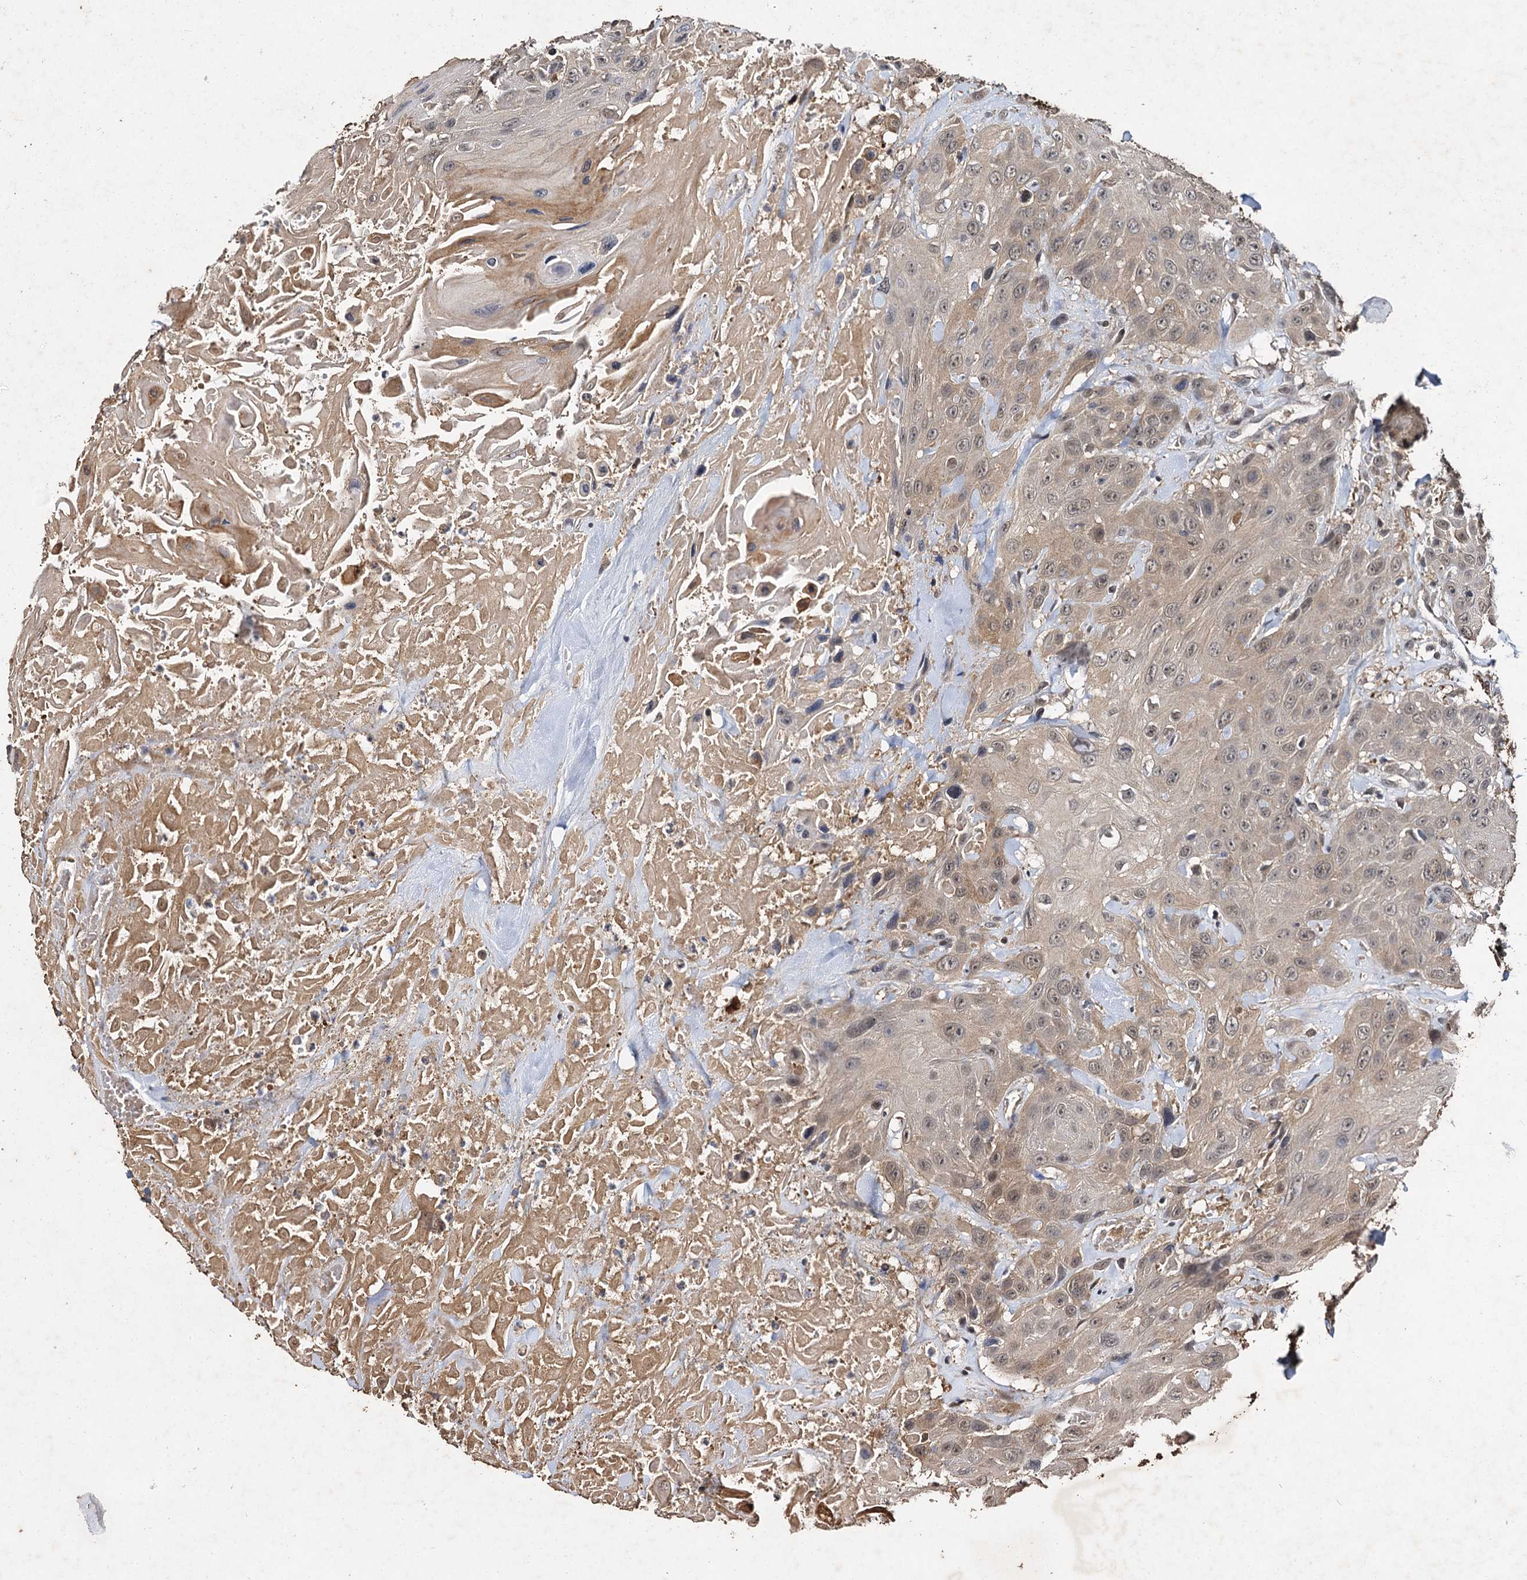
{"staining": {"intensity": "weak", "quantity": "<25%", "location": "nuclear"}, "tissue": "head and neck cancer", "cell_type": "Tumor cells", "image_type": "cancer", "snomed": [{"axis": "morphology", "description": "Squamous cell carcinoma, NOS"}, {"axis": "topography", "description": "Head-Neck"}], "caption": "Photomicrograph shows no significant protein expression in tumor cells of head and neck cancer (squamous cell carcinoma).", "gene": "SLC46A3", "patient": {"sex": "male", "age": 81}}